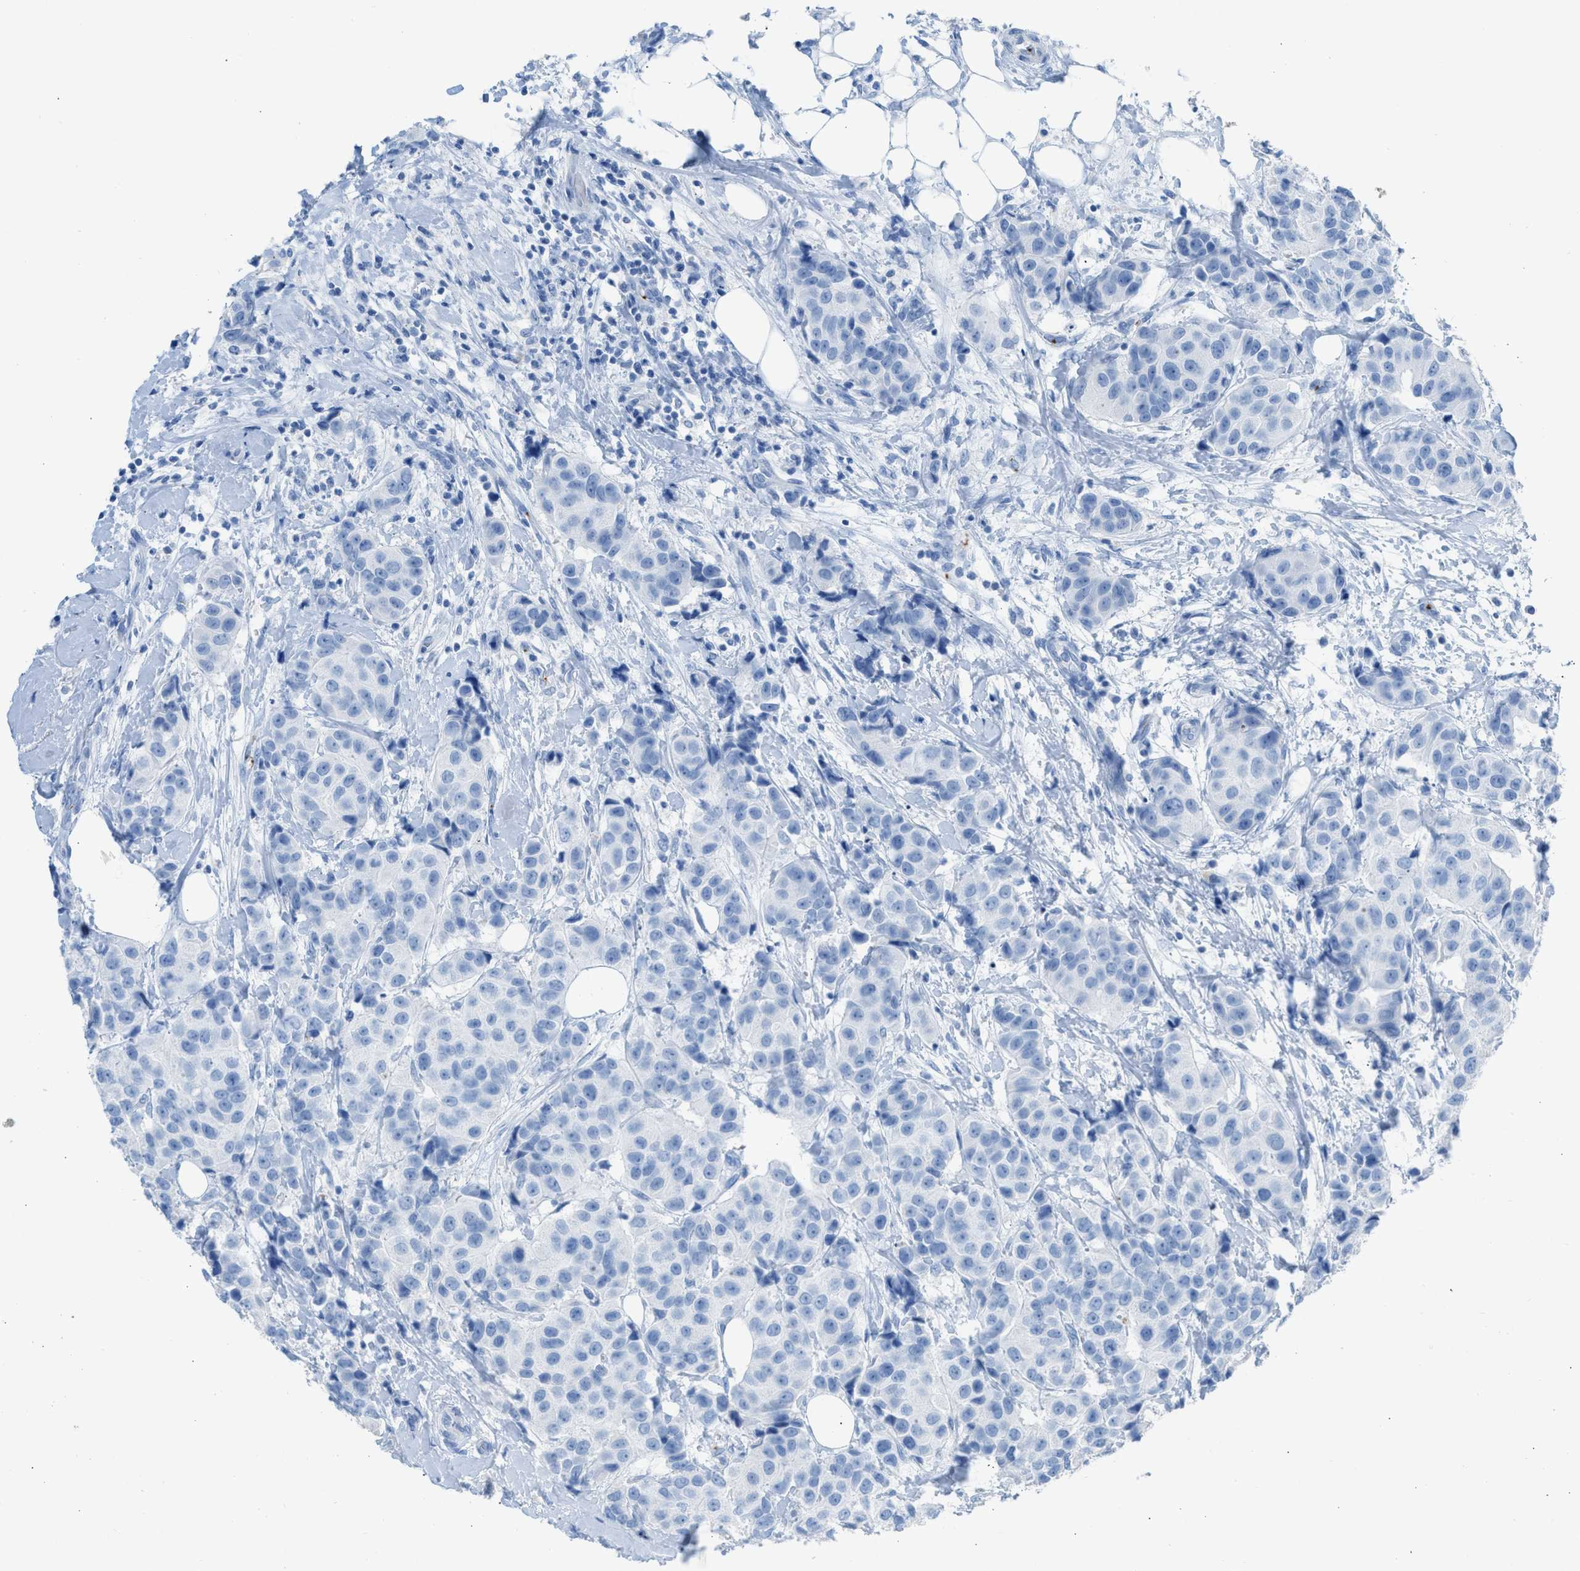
{"staining": {"intensity": "negative", "quantity": "none", "location": "none"}, "tissue": "breast cancer", "cell_type": "Tumor cells", "image_type": "cancer", "snomed": [{"axis": "morphology", "description": "Normal tissue, NOS"}, {"axis": "morphology", "description": "Duct carcinoma"}, {"axis": "topography", "description": "Breast"}], "caption": "Protein analysis of breast invasive ductal carcinoma shows no significant positivity in tumor cells.", "gene": "FAIM2", "patient": {"sex": "female", "age": 39}}